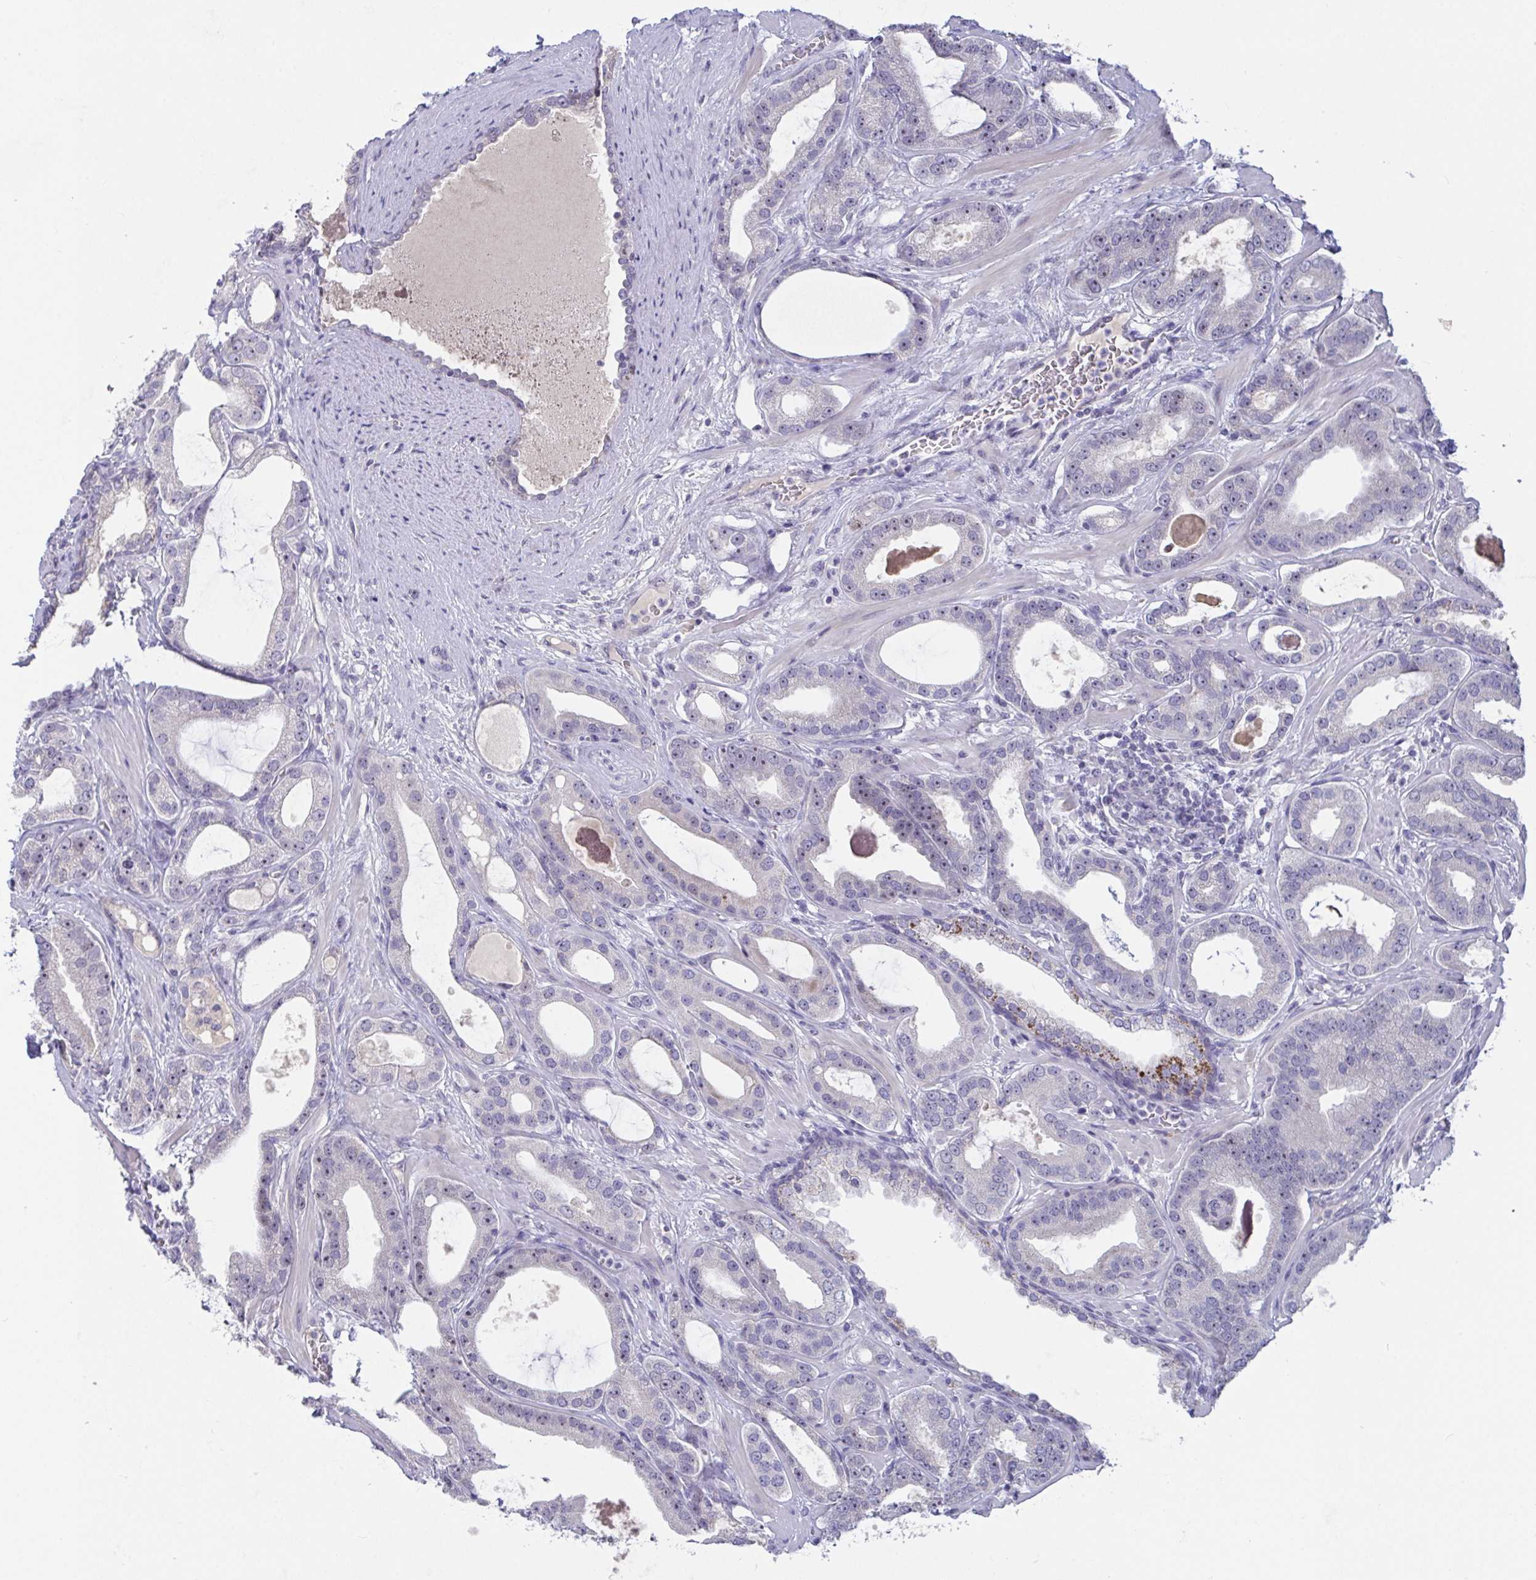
{"staining": {"intensity": "moderate", "quantity": "25%-75%", "location": "nuclear"}, "tissue": "prostate cancer", "cell_type": "Tumor cells", "image_type": "cancer", "snomed": [{"axis": "morphology", "description": "Adenocarcinoma, High grade"}, {"axis": "topography", "description": "Prostate"}], "caption": "Immunohistochemical staining of prostate adenocarcinoma (high-grade) displays medium levels of moderate nuclear staining in approximately 25%-75% of tumor cells.", "gene": "MYC", "patient": {"sex": "male", "age": 65}}